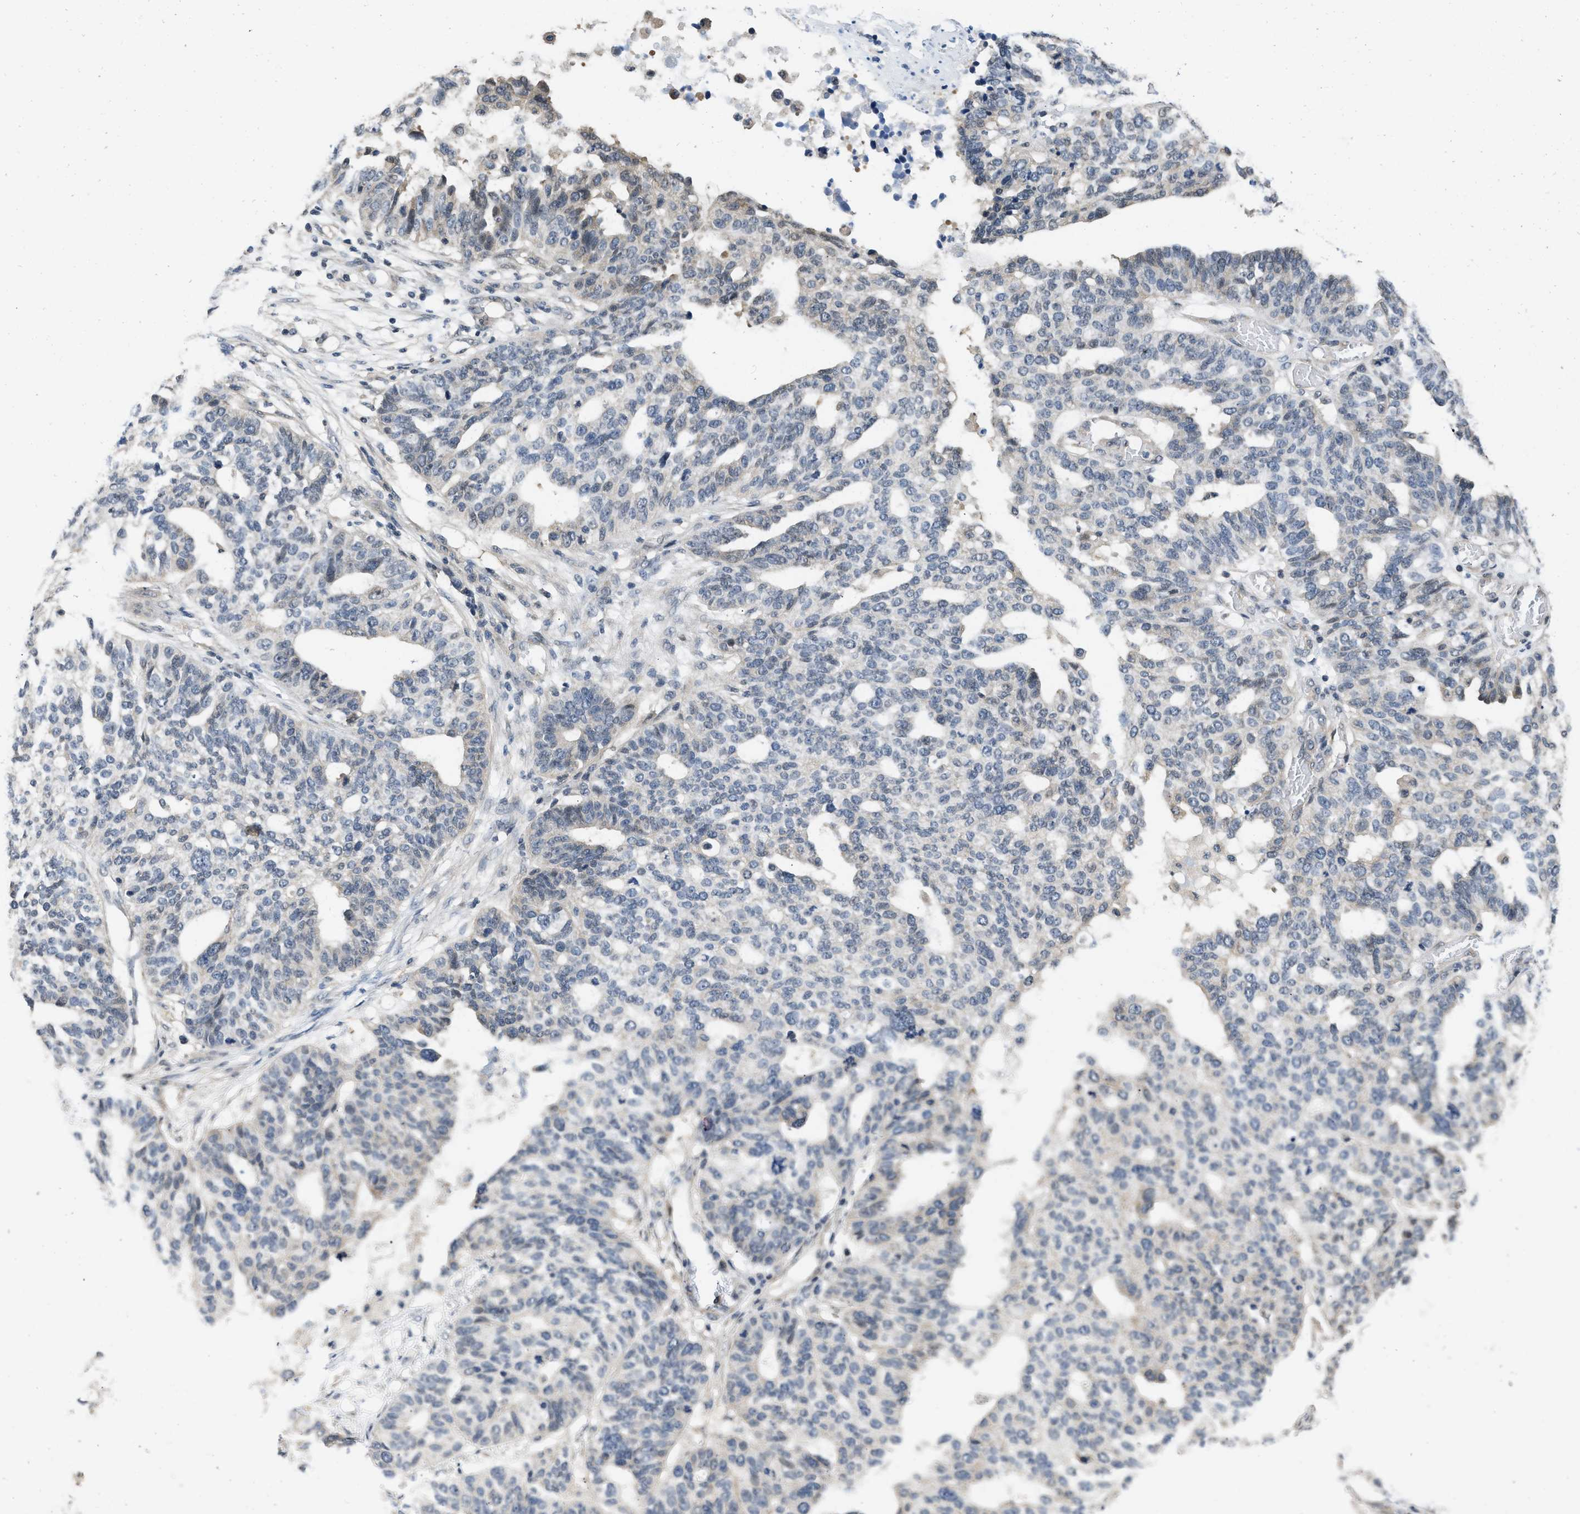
{"staining": {"intensity": "negative", "quantity": "none", "location": "none"}, "tissue": "ovarian cancer", "cell_type": "Tumor cells", "image_type": "cancer", "snomed": [{"axis": "morphology", "description": "Cystadenocarcinoma, serous, NOS"}, {"axis": "topography", "description": "Ovary"}], "caption": "An IHC image of ovarian serous cystadenocarcinoma is shown. There is no staining in tumor cells of ovarian serous cystadenocarcinoma.", "gene": "TES", "patient": {"sex": "female", "age": 59}}